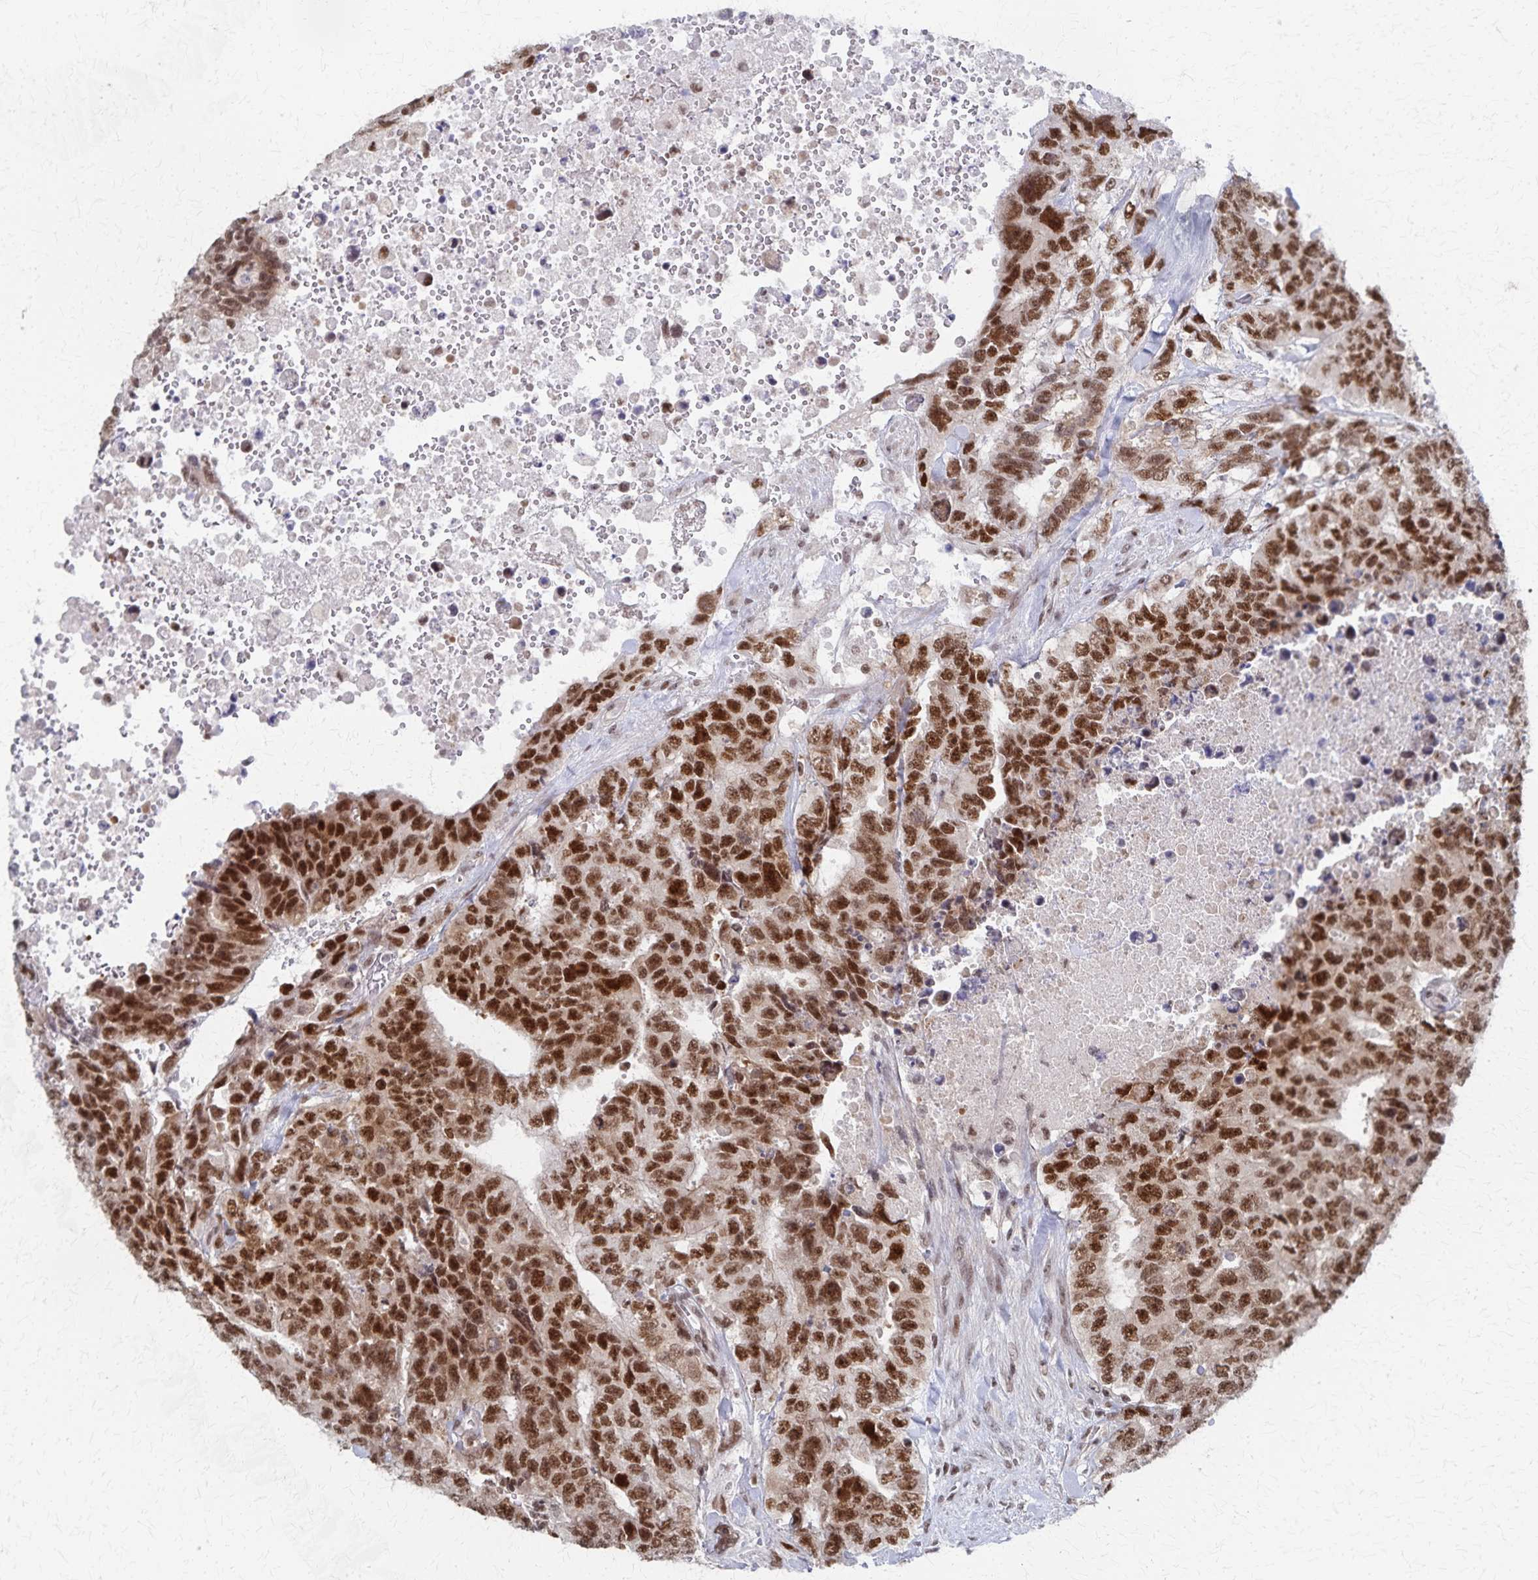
{"staining": {"intensity": "strong", "quantity": ">75%", "location": "nuclear"}, "tissue": "testis cancer", "cell_type": "Tumor cells", "image_type": "cancer", "snomed": [{"axis": "morphology", "description": "Carcinoma, Embryonal, NOS"}, {"axis": "topography", "description": "Testis"}], "caption": "DAB immunohistochemical staining of human testis embryonal carcinoma demonstrates strong nuclear protein staining in about >75% of tumor cells.", "gene": "GTF2B", "patient": {"sex": "male", "age": 24}}